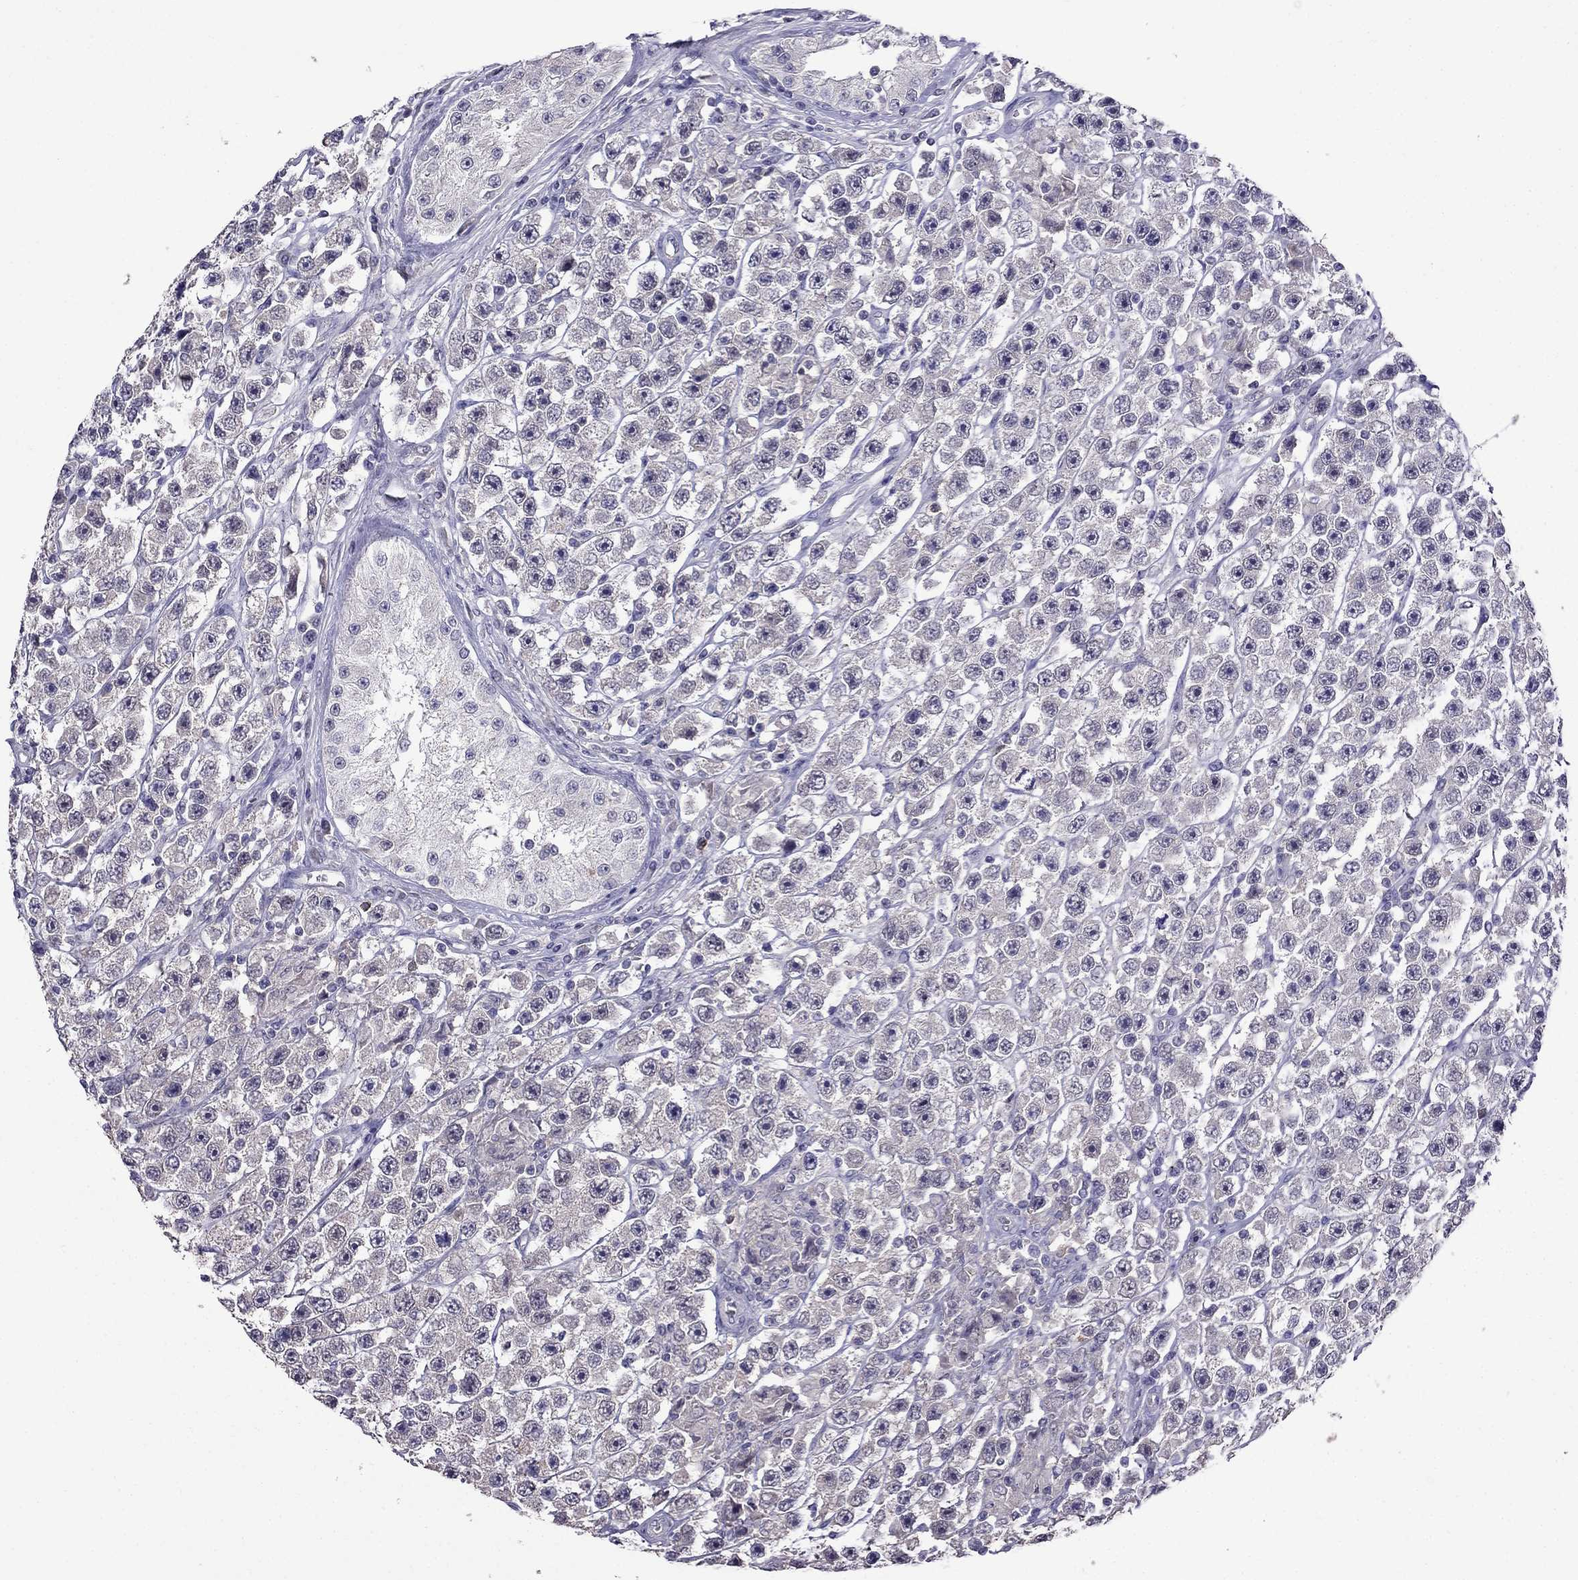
{"staining": {"intensity": "negative", "quantity": "none", "location": "none"}, "tissue": "testis cancer", "cell_type": "Tumor cells", "image_type": "cancer", "snomed": [{"axis": "morphology", "description": "Seminoma, NOS"}, {"axis": "topography", "description": "Testis"}], "caption": "There is no significant expression in tumor cells of seminoma (testis).", "gene": "AQP9", "patient": {"sex": "male", "age": 45}}